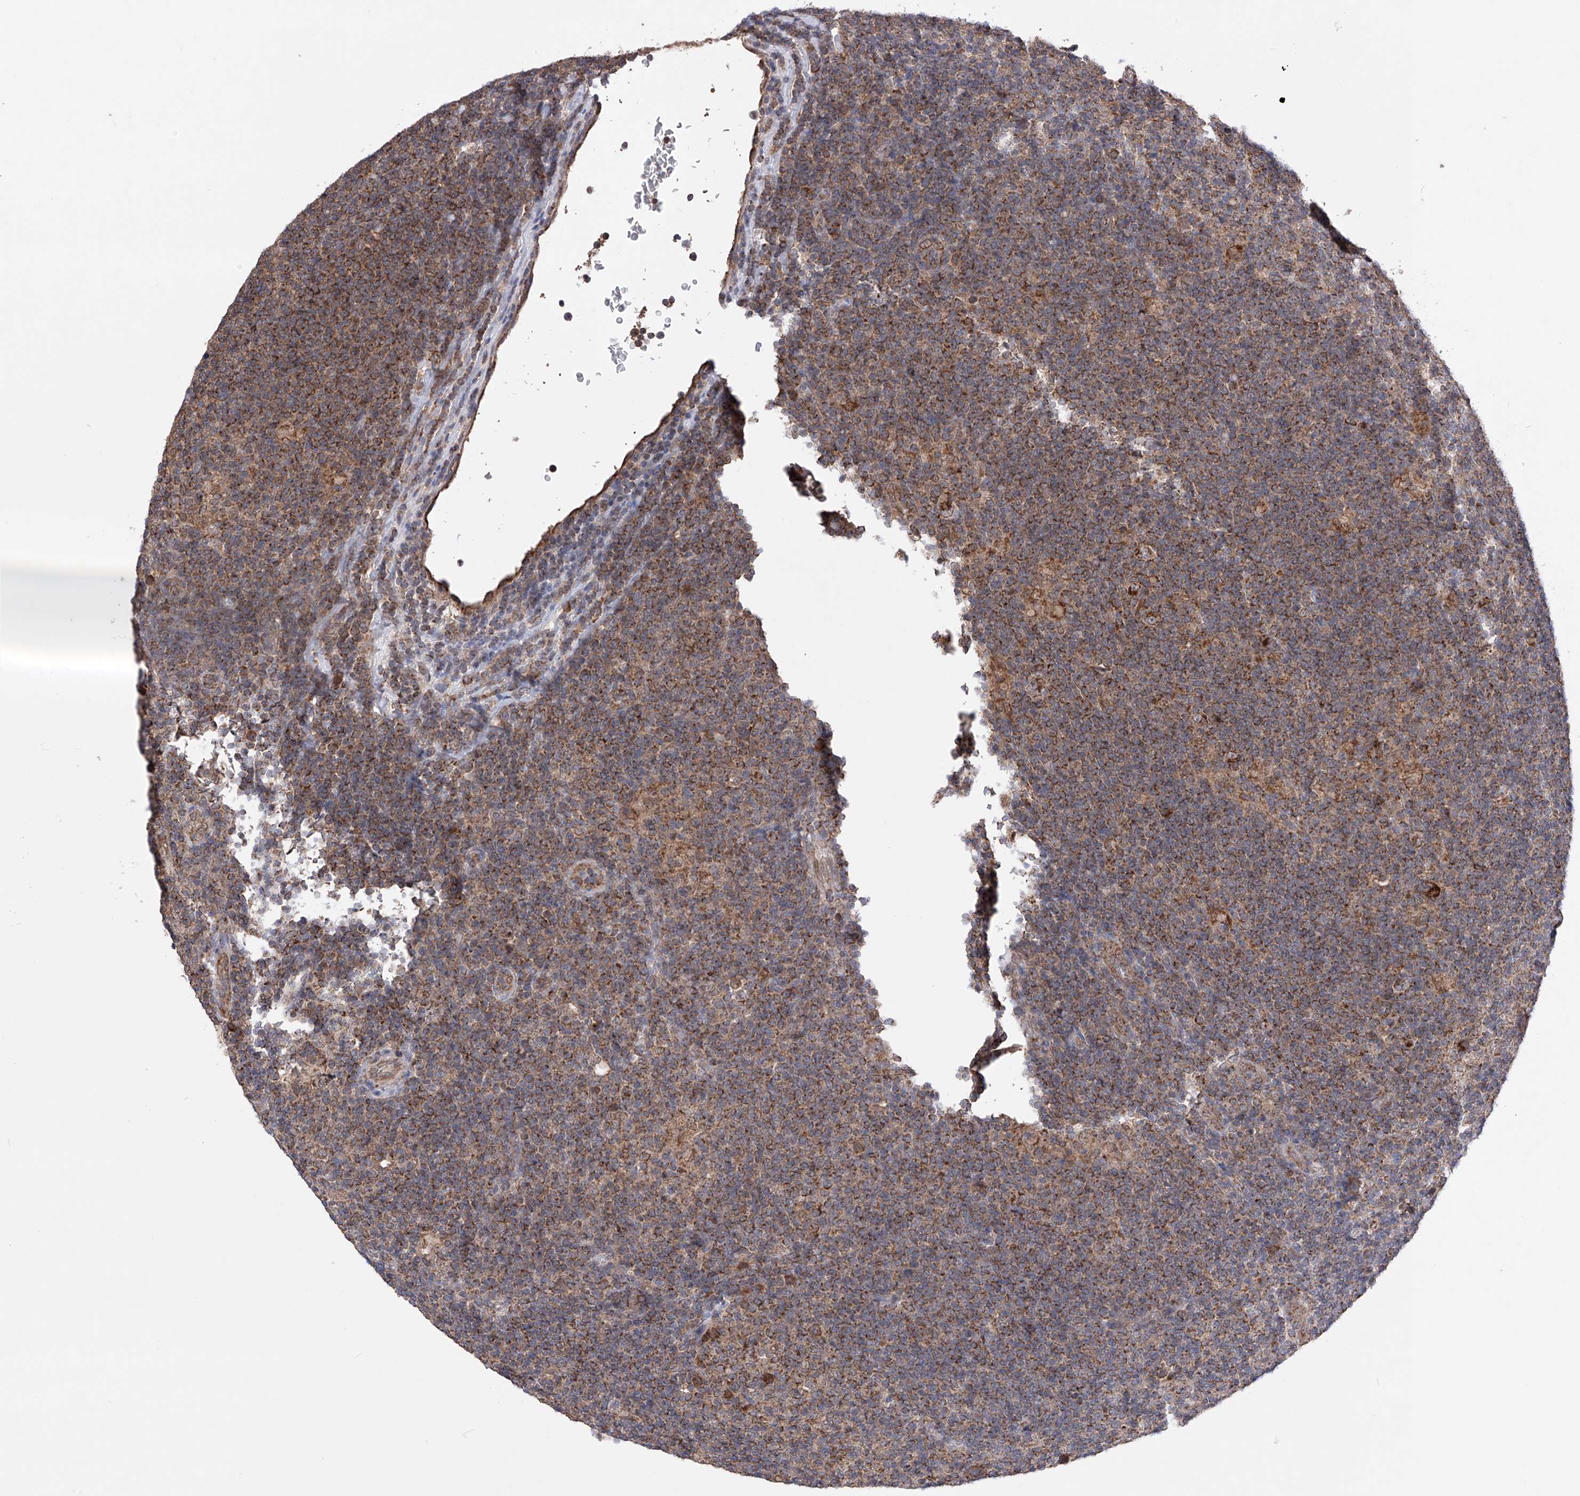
{"staining": {"intensity": "moderate", "quantity": ">75%", "location": "cytoplasmic/membranous"}, "tissue": "lymphoma", "cell_type": "Tumor cells", "image_type": "cancer", "snomed": [{"axis": "morphology", "description": "Hodgkin's disease, NOS"}, {"axis": "topography", "description": "Lymph node"}], "caption": "Tumor cells reveal medium levels of moderate cytoplasmic/membranous staining in approximately >75% of cells in human lymphoma.", "gene": "SDHAF4", "patient": {"sex": "female", "age": 57}}